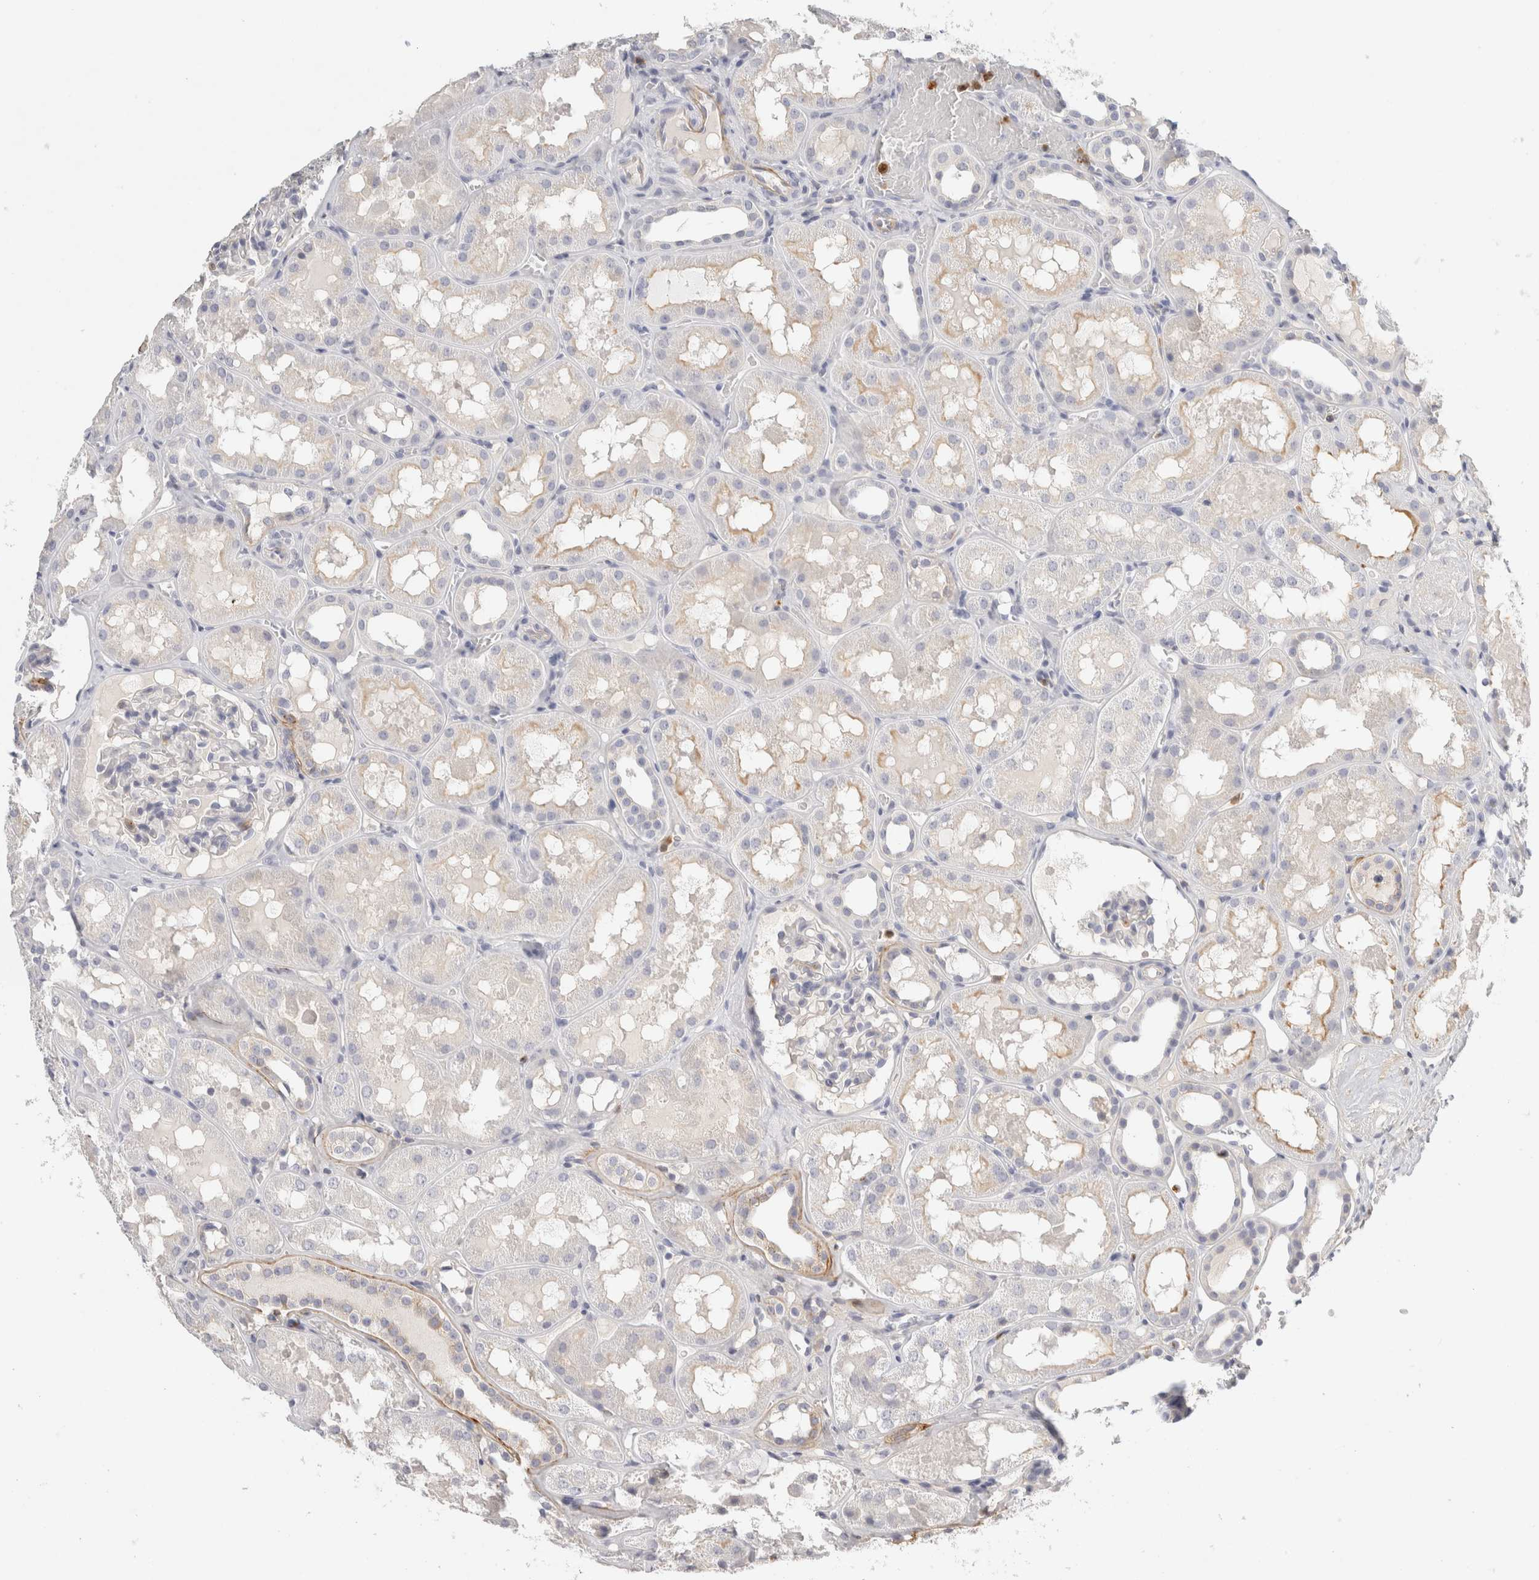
{"staining": {"intensity": "negative", "quantity": "none", "location": "none"}, "tissue": "kidney", "cell_type": "Cells in glomeruli", "image_type": "normal", "snomed": [{"axis": "morphology", "description": "Normal tissue, NOS"}, {"axis": "topography", "description": "Kidney"}, {"axis": "topography", "description": "Urinary bladder"}], "caption": "IHC of normal human kidney shows no staining in cells in glomeruli. The staining was performed using DAB (3,3'-diaminobenzidine) to visualize the protein expression in brown, while the nuclei were stained in blue with hematoxylin (Magnification: 20x).", "gene": "FGL2", "patient": {"sex": "male", "age": 16}}